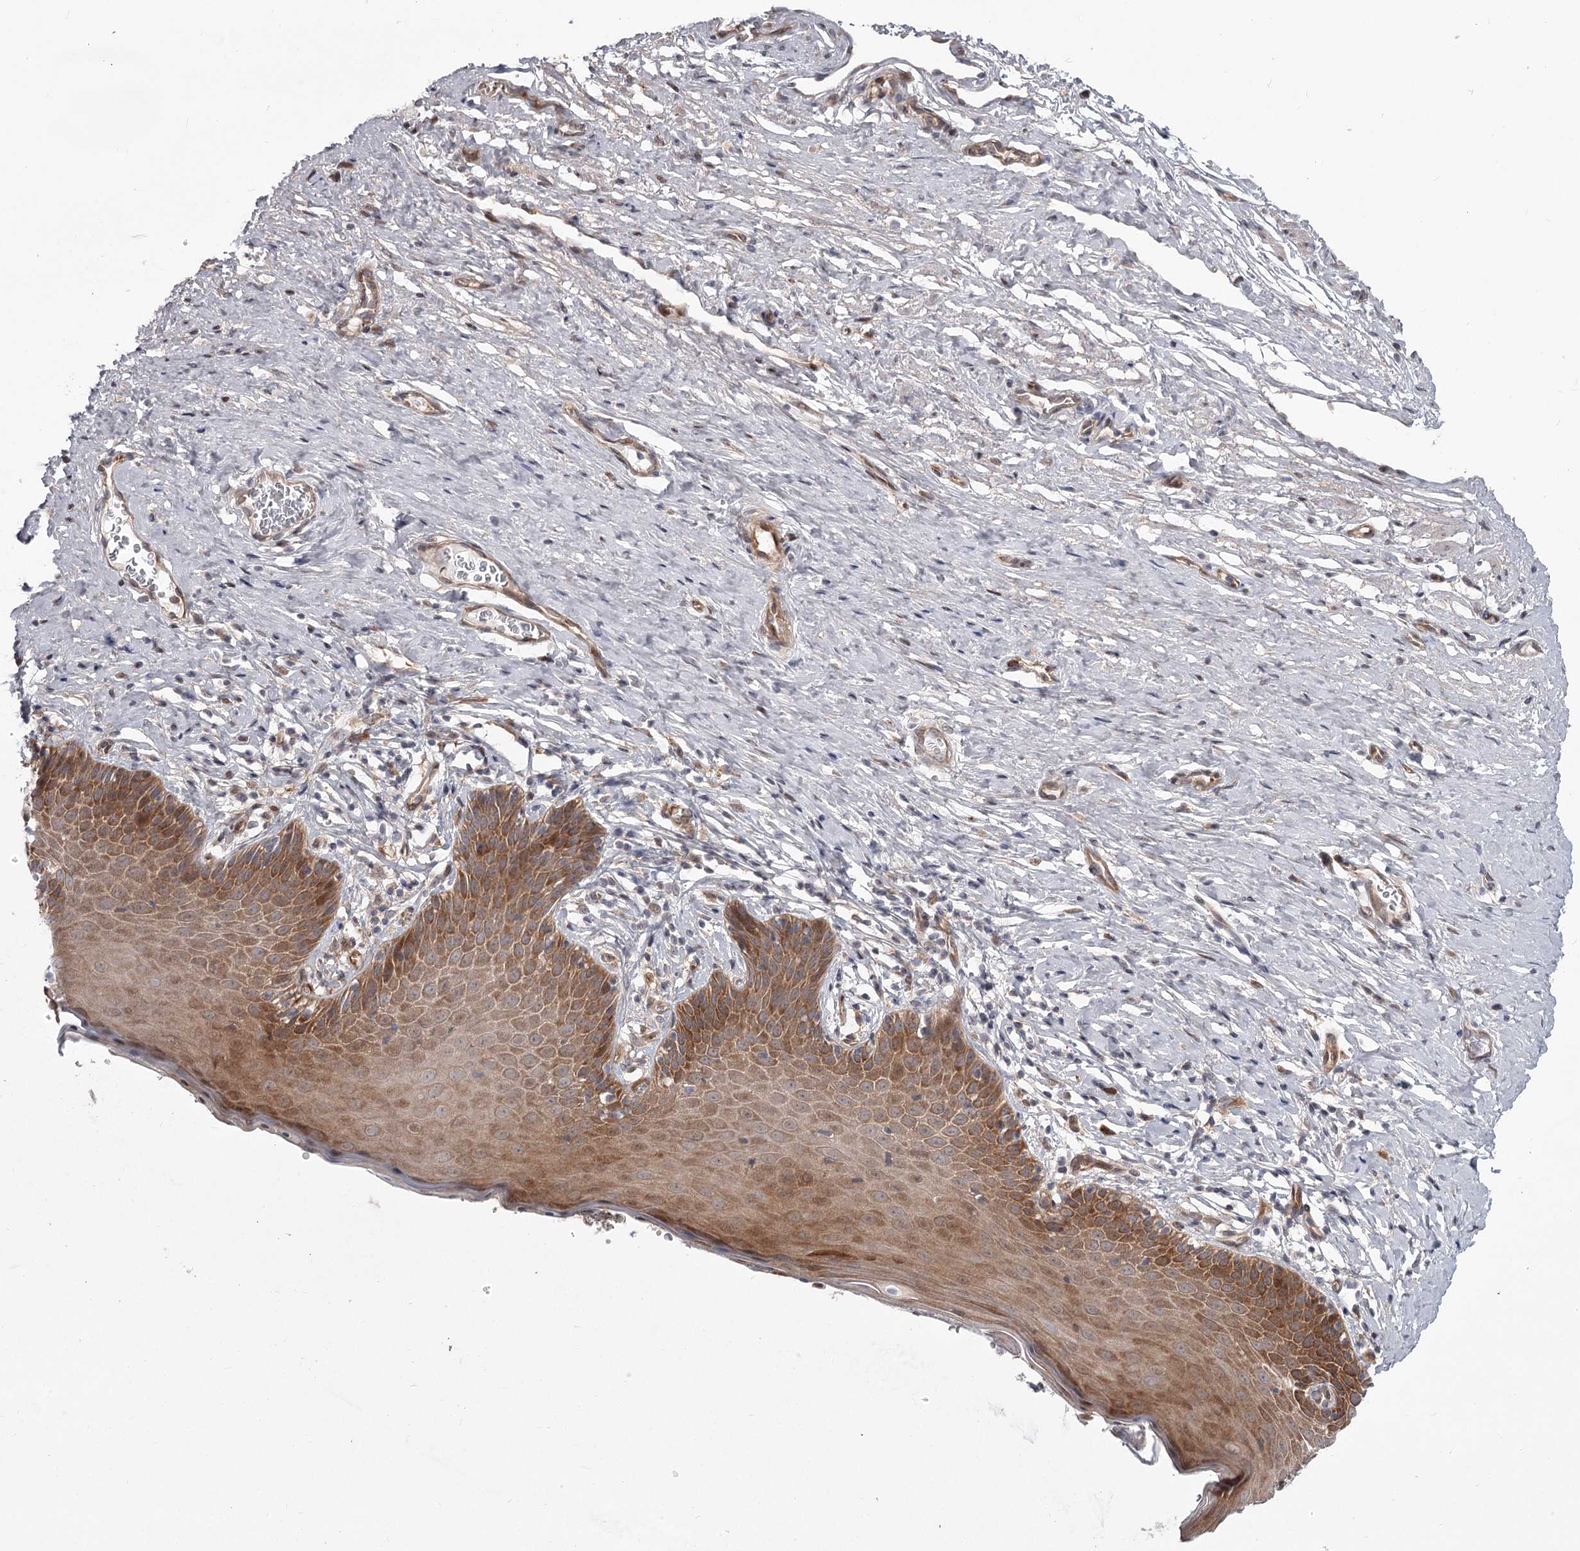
{"staining": {"intensity": "moderate", "quantity": ">75%", "location": "cytoplasmic/membranous"}, "tissue": "cervix", "cell_type": "Glandular cells", "image_type": "normal", "snomed": [{"axis": "morphology", "description": "Normal tissue, NOS"}, {"axis": "topography", "description": "Cervix"}], "caption": "Immunohistochemistry photomicrograph of unremarkable cervix: human cervix stained using immunohistochemistry (IHC) shows medium levels of moderate protein expression localized specifically in the cytoplasmic/membranous of glandular cells, appearing as a cytoplasmic/membranous brown color.", "gene": "CCNG2", "patient": {"sex": "female", "age": 42}}